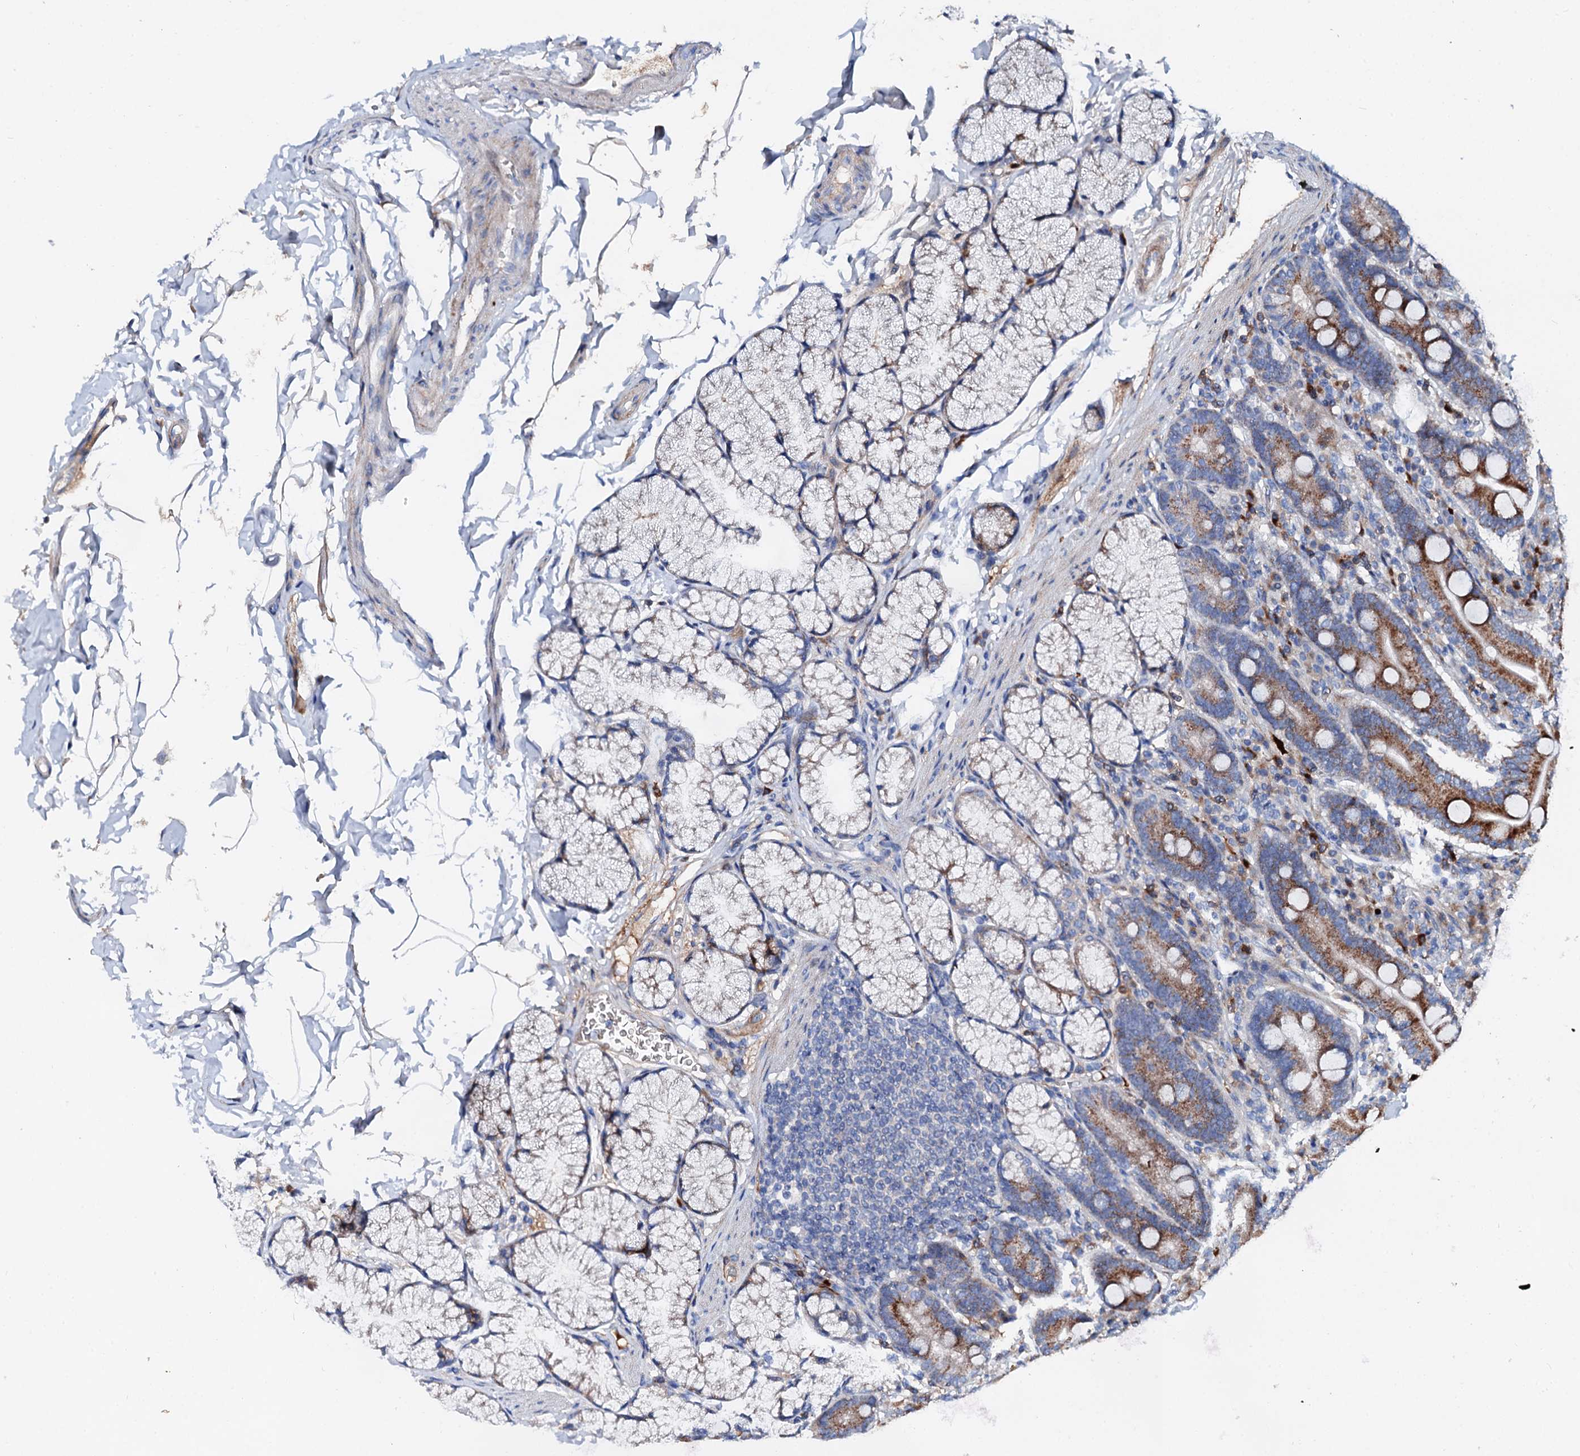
{"staining": {"intensity": "strong", "quantity": "25%-75%", "location": "cytoplasmic/membranous"}, "tissue": "duodenum", "cell_type": "Glandular cells", "image_type": "normal", "snomed": [{"axis": "morphology", "description": "Normal tissue, NOS"}, {"axis": "topography", "description": "Duodenum"}], "caption": "This histopathology image displays unremarkable duodenum stained with immunohistochemistry (IHC) to label a protein in brown. The cytoplasmic/membranous of glandular cells show strong positivity for the protein. Nuclei are counter-stained blue.", "gene": "SLC10A7", "patient": {"sex": "male", "age": 35}}